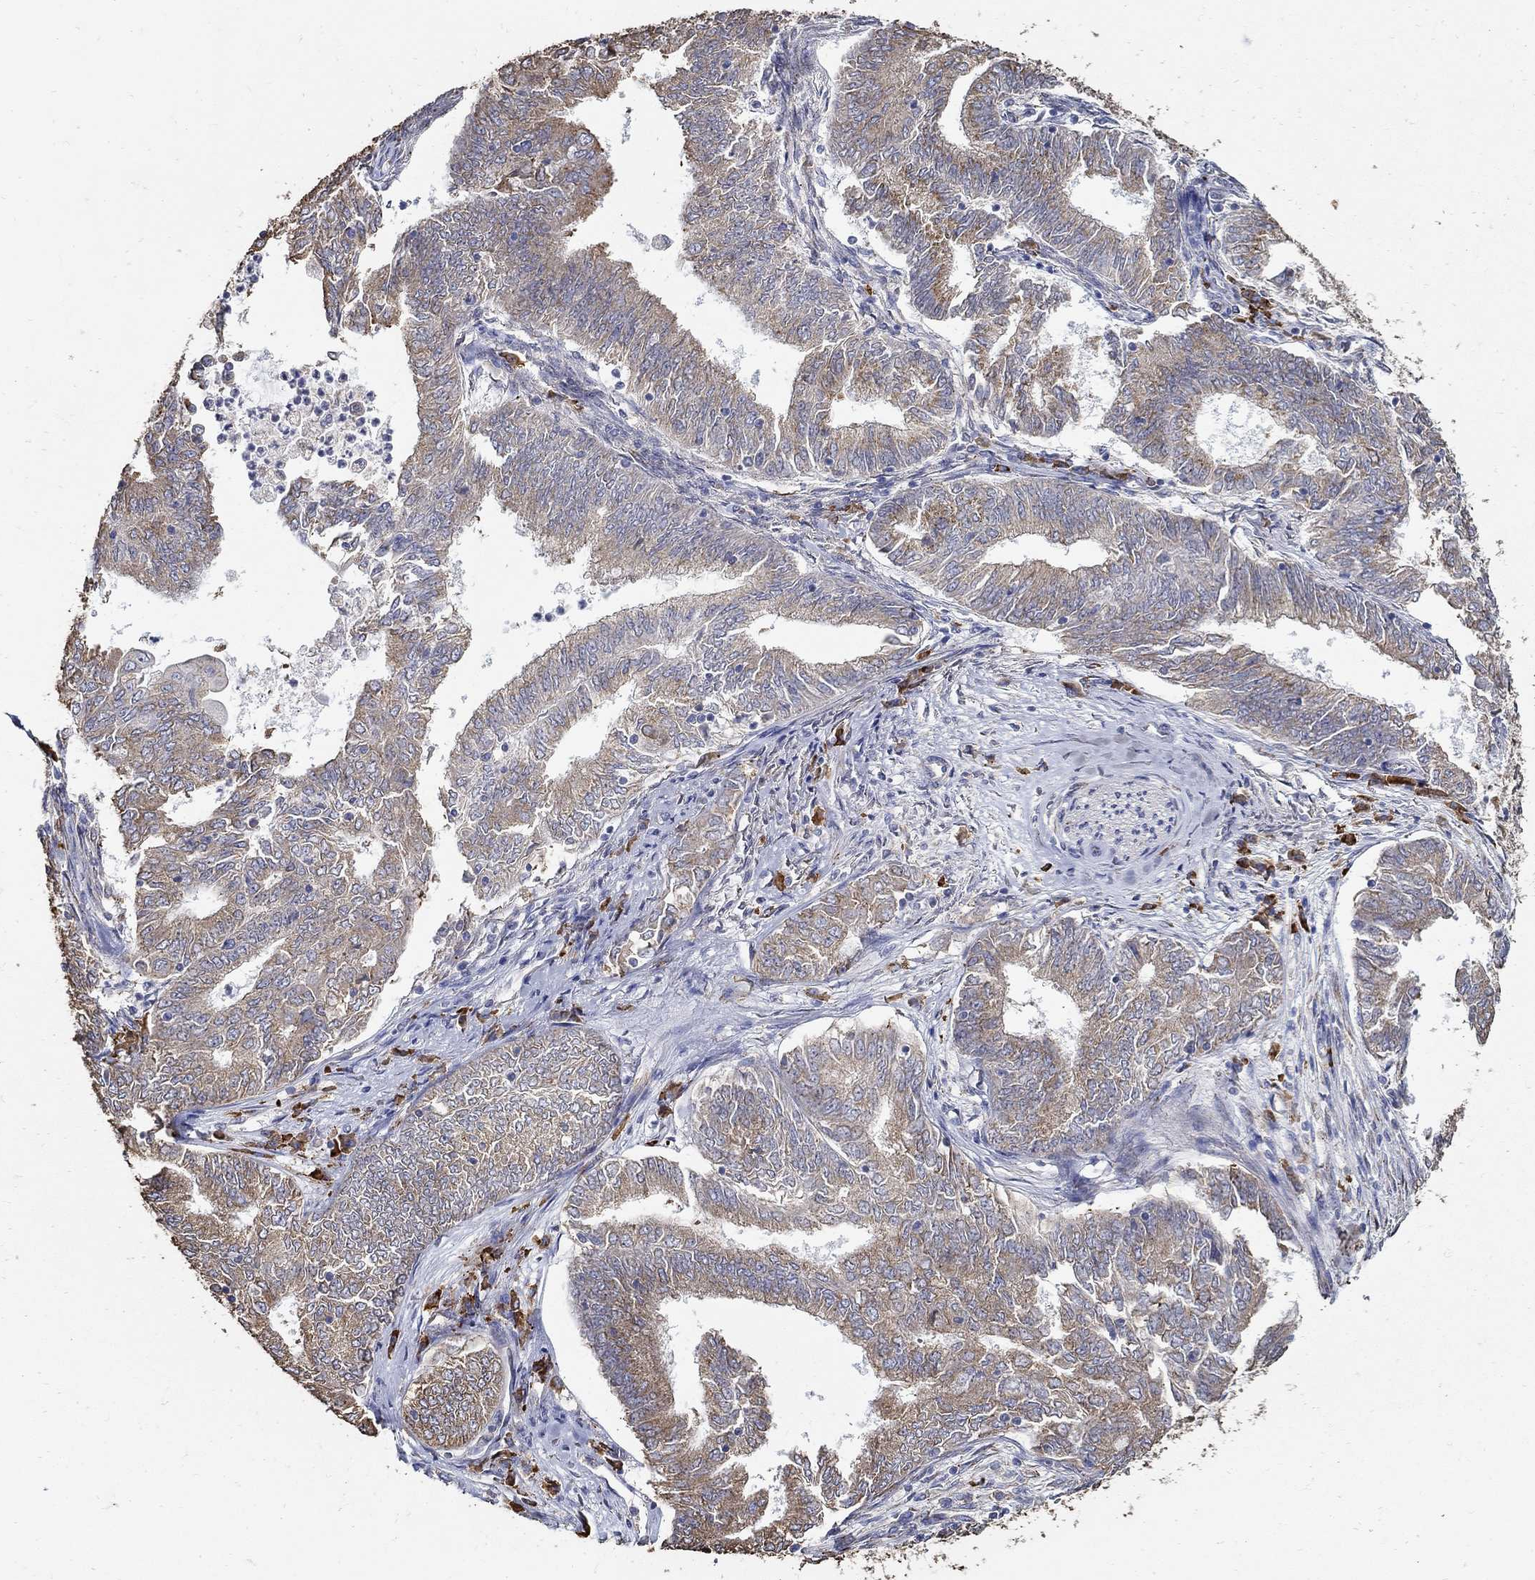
{"staining": {"intensity": "weak", "quantity": ">75%", "location": "cytoplasmic/membranous"}, "tissue": "endometrial cancer", "cell_type": "Tumor cells", "image_type": "cancer", "snomed": [{"axis": "morphology", "description": "Adenocarcinoma, NOS"}, {"axis": "topography", "description": "Endometrium"}], "caption": "Endometrial cancer (adenocarcinoma) stained for a protein (brown) reveals weak cytoplasmic/membranous positive positivity in about >75% of tumor cells.", "gene": "EMILIN3", "patient": {"sex": "female", "age": 62}}